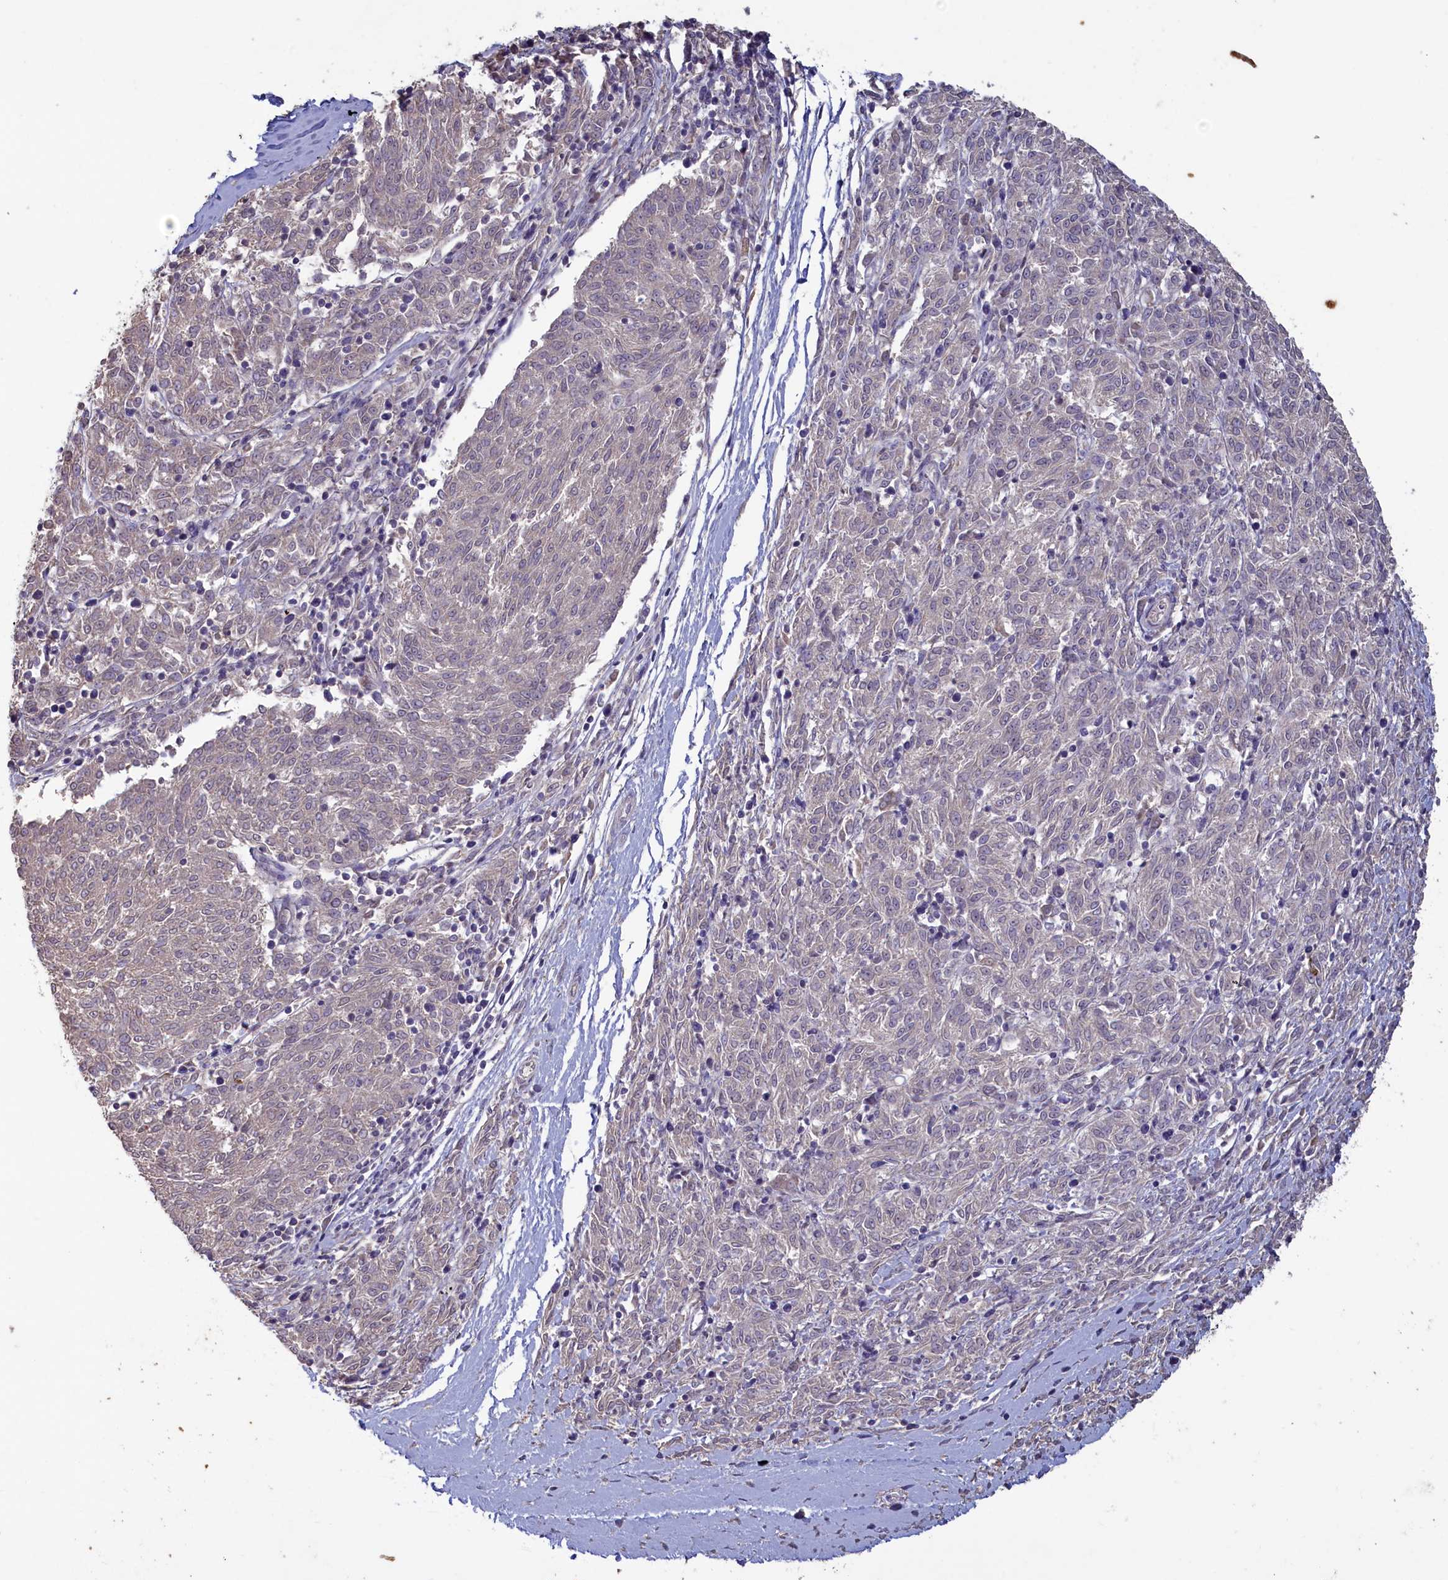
{"staining": {"intensity": "negative", "quantity": "none", "location": "none"}, "tissue": "melanoma", "cell_type": "Tumor cells", "image_type": "cancer", "snomed": [{"axis": "morphology", "description": "Malignant melanoma, NOS"}, {"axis": "topography", "description": "Skin"}], "caption": "Tumor cells are negative for brown protein staining in malignant melanoma.", "gene": "ATF7IP2", "patient": {"sex": "female", "age": 72}}